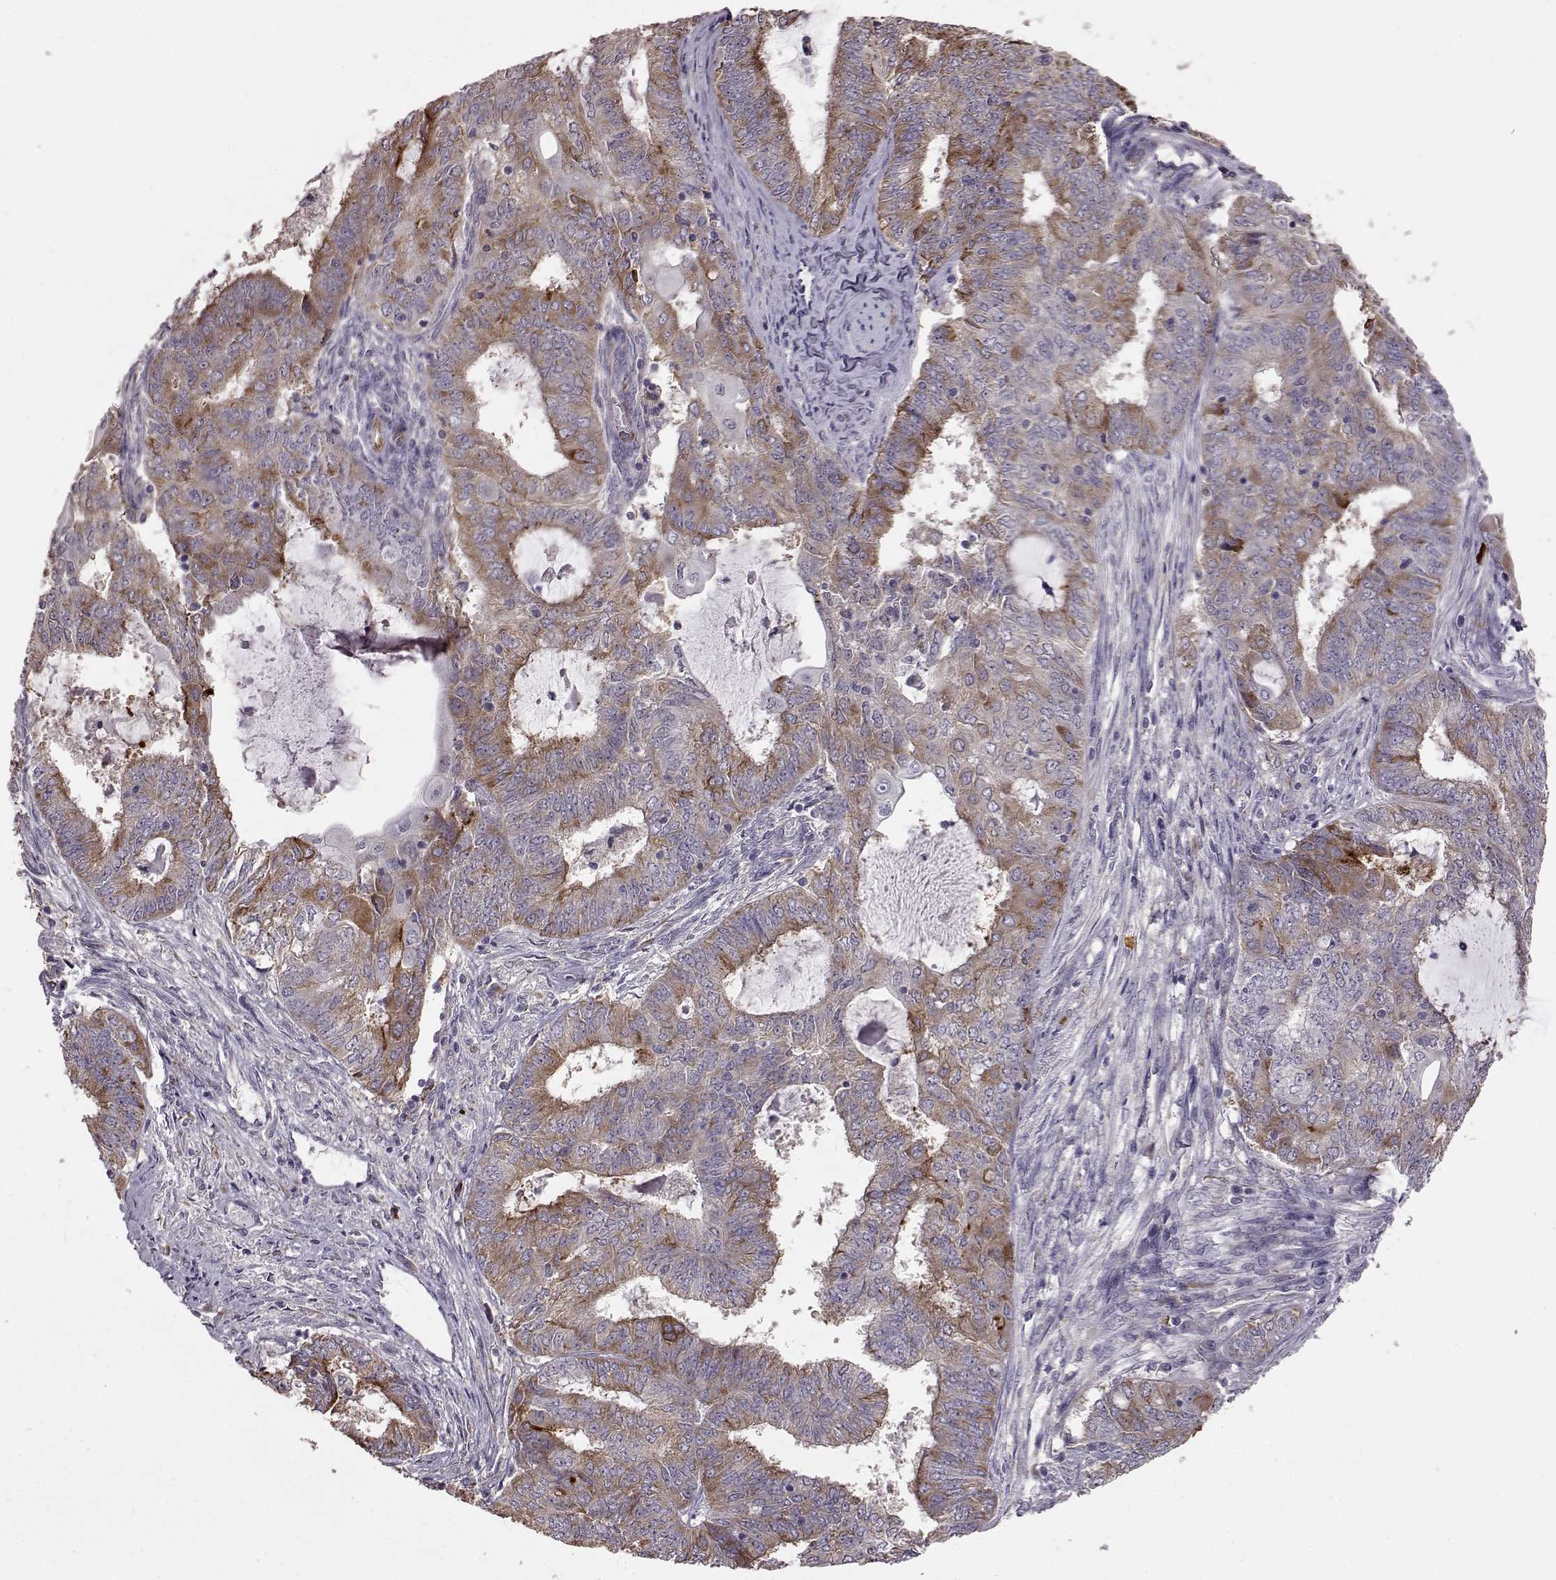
{"staining": {"intensity": "moderate", "quantity": "<25%", "location": "cytoplasmic/membranous"}, "tissue": "endometrial cancer", "cell_type": "Tumor cells", "image_type": "cancer", "snomed": [{"axis": "morphology", "description": "Adenocarcinoma, NOS"}, {"axis": "topography", "description": "Endometrium"}], "caption": "A high-resolution micrograph shows immunohistochemistry staining of endometrial cancer, which displays moderate cytoplasmic/membranous expression in approximately <25% of tumor cells. The protein of interest is shown in brown color, while the nuclei are stained blue.", "gene": "ADGRG2", "patient": {"sex": "female", "age": 62}}